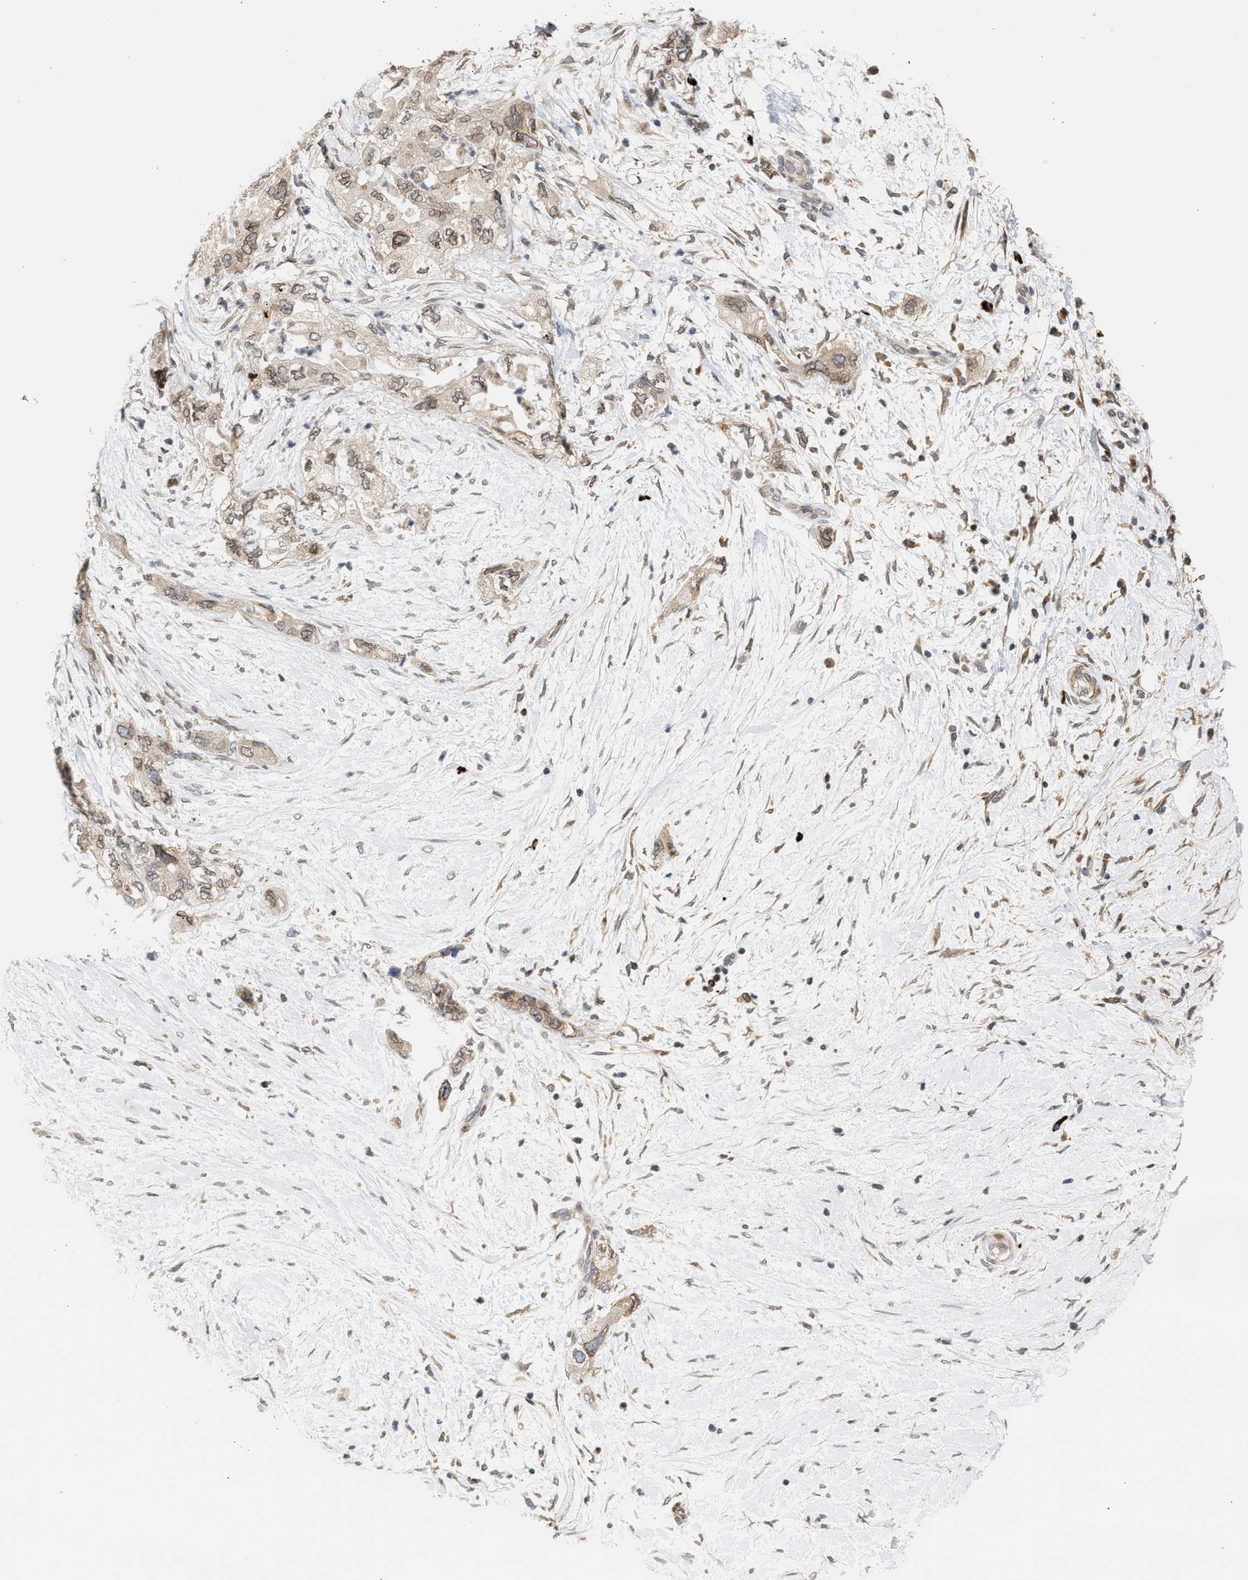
{"staining": {"intensity": "weak", "quantity": ">75%", "location": "cytoplasmic/membranous,nuclear"}, "tissue": "pancreatic cancer", "cell_type": "Tumor cells", "image_type": "cancer", "snomed": [{"axis": "morphology", "description": "Adenocarcinoma, NOS"}, {"axis": "topography", "description": "Pancreas"}], "caption": "Weak cytoplasmic/membranous and nuclear protein positivity is identified in approximately >75% of tumor cells in pancreatic cancer.", "gene": "NUP62", "patient": {"sex": "female", "age": 73}}